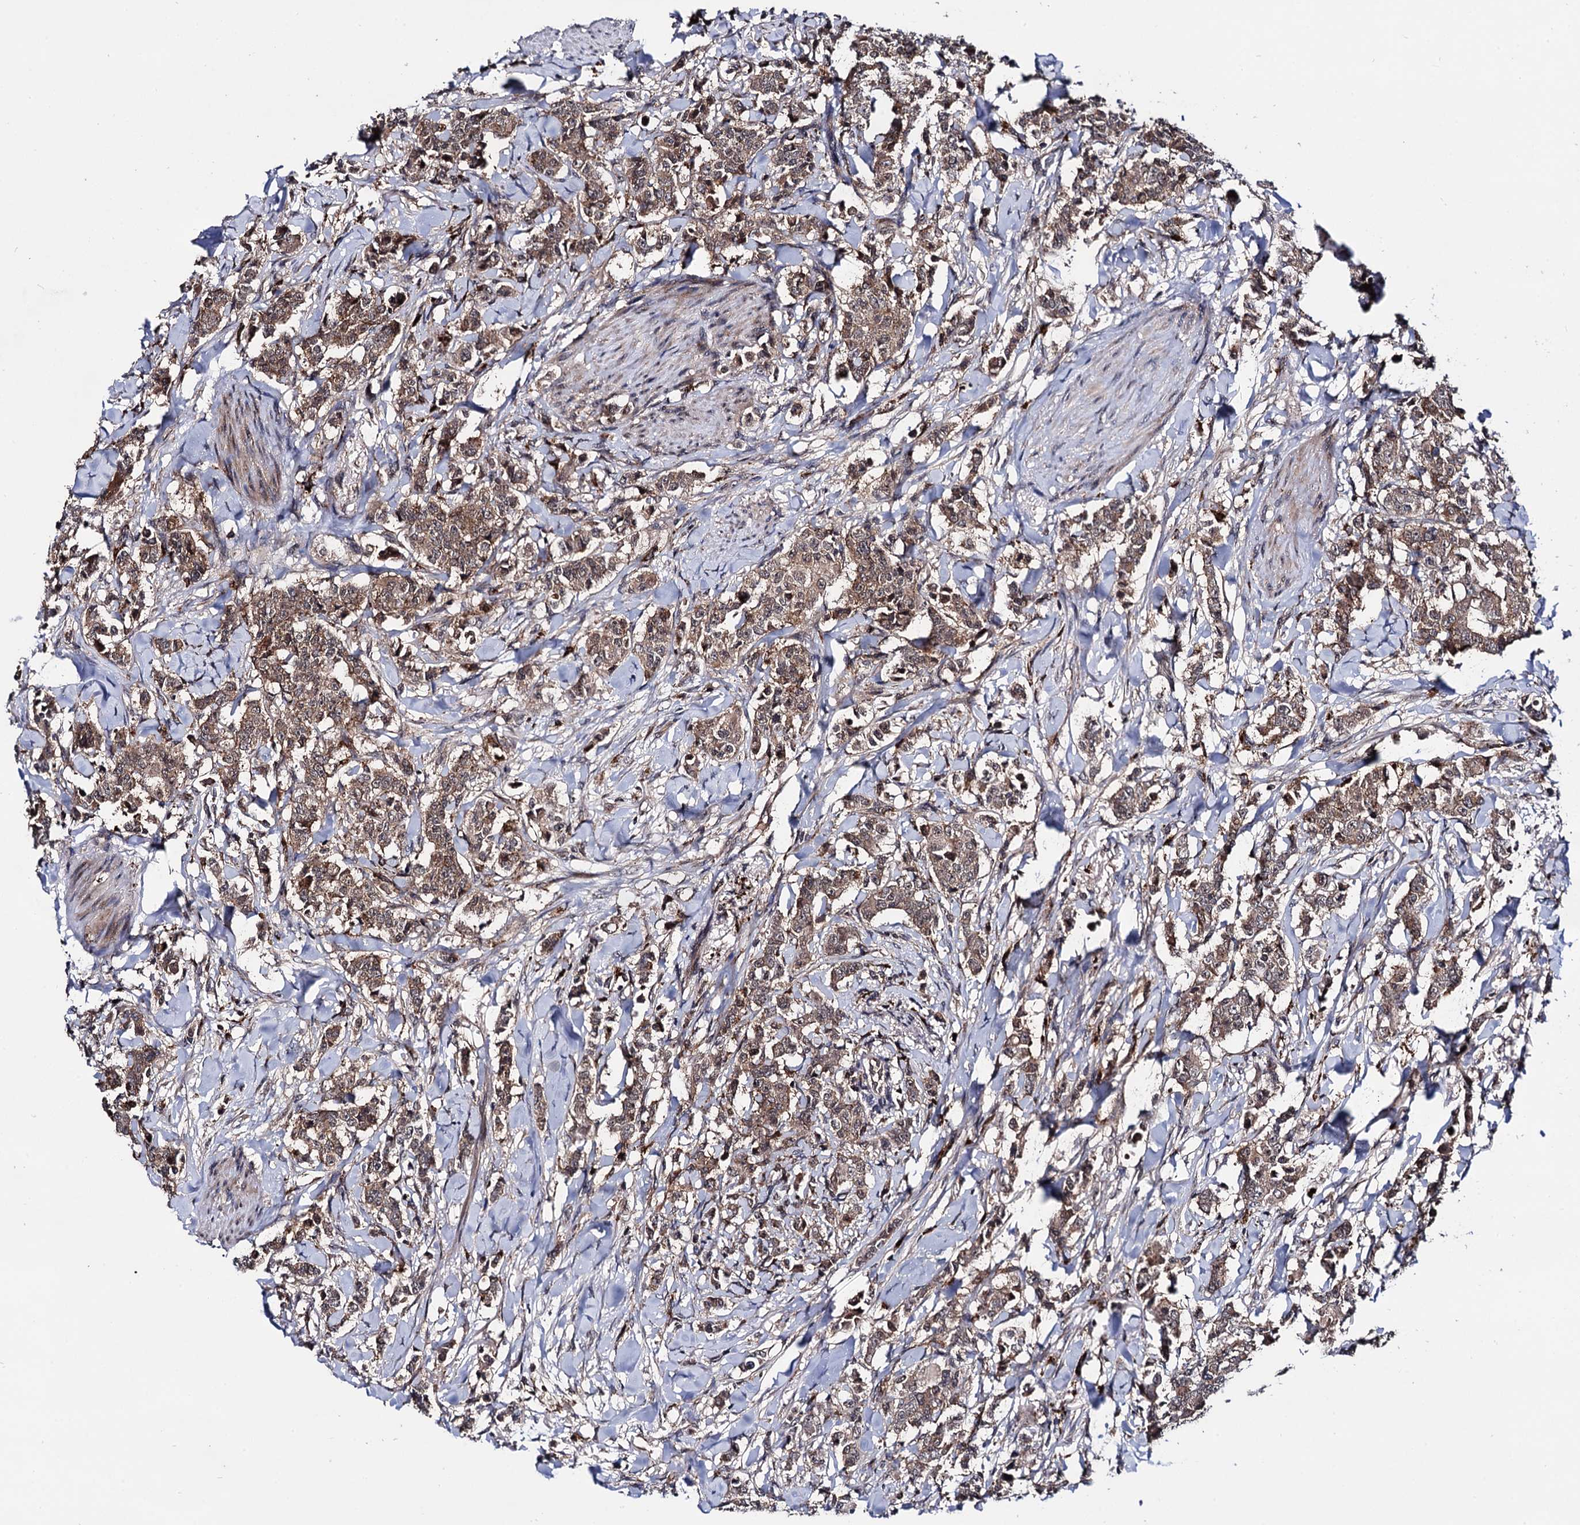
{"staining": {"intensity": "moderate", "quantity": ">75%", "location": "cytoplasmic/membranous,nuclear"}, "tissue": "breast cancer", "cell_type": "Tumor cells", "image_type": "cancer", "snomed": [{"axis": "morphology", "description": "Duct carcinoma"}, {"axis": "topography", "description": "Breast"}], "caption": "An immunohistochemistry image of neoplastic tissue is shown. Protein staining in brown shows moderate cytoplasmic/membranous and nuclear positivity in breast invasive ductal carcinoma within tumor cells.", "gene": "MICAL2", "patient": {"sex": "female", "age": 40}}